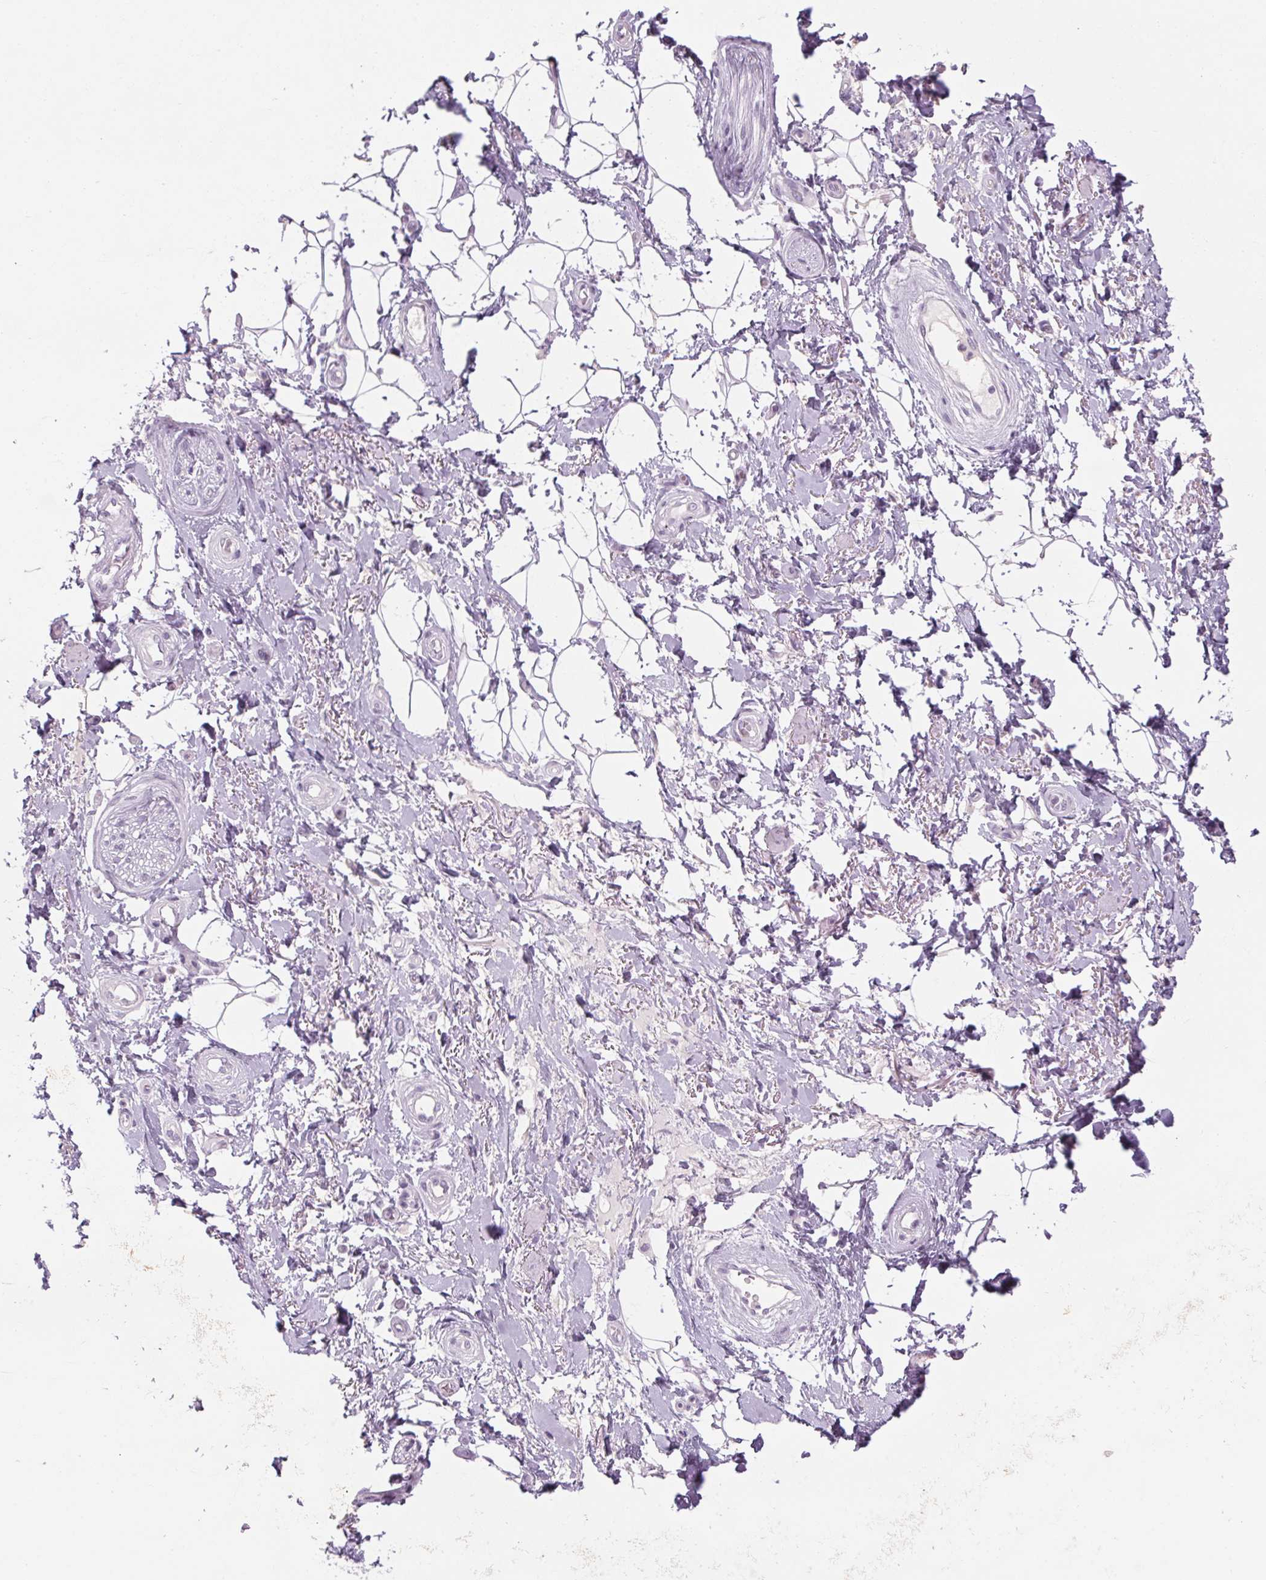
{"staining": {"intensity": "negative", "quantity": "none", "location": "none"}, "tissue": "adipose tissue", "cell_type": "Adipocytes", "image_type": "normal", "snomed": [{"axis": "morphology", "description": "Normal tissue, NOS"}, {"axis": "topography", "description": "Anal"}, {"axis": "topography", "description": "Peripheral nerve tissue"}], "caption": "There is no significant expression in adipocytes of adipose tissue. Brightfield microscopy of IHC stained with DAB (3,3'-diaminobenzidine) (brown) and hematoxylin (blue), captured at high magnification.", "gene": "RPTN", "patient": {"sex": "male", "age": 53}}